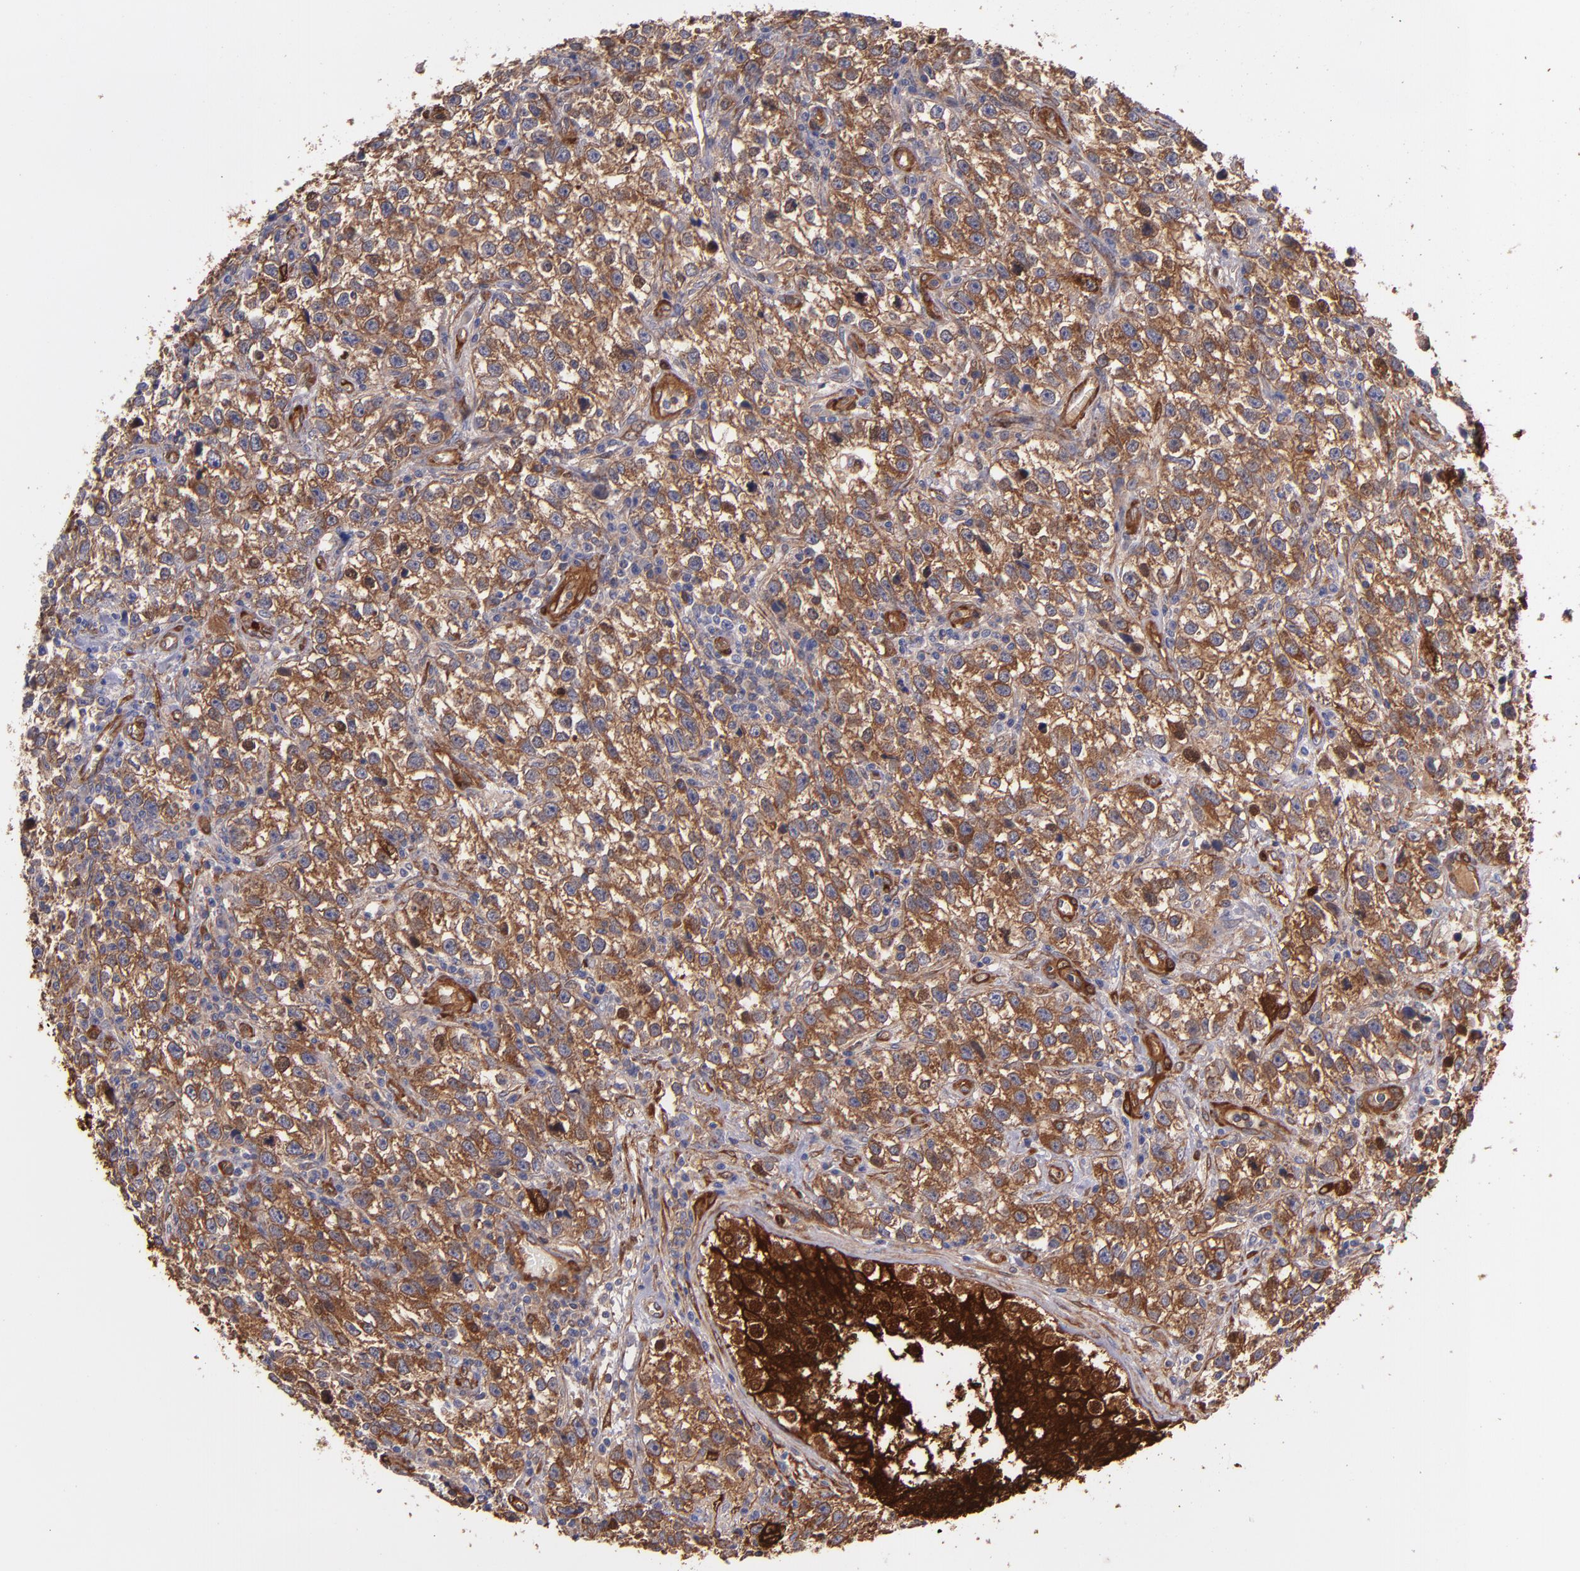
{"staining": {"intensity": "moderate", "quantity": "25%-75%", "location": "cytoplasmic/membranous"}, "tissue": "testis cancer", "cell_type": "Tumor cells", "image_type": "cancer", "snomed": [{"axis": "morphology", "description": "Seminoma, NOS"}, {"axis": "topography", "description": "Testis"}], "caption": "A brown stain labels moderate cytoplasmic/membranous staining of a protein in human seminoma (testis) tumor cells.", "gene": "VCL", "patient": {"sex": "male", "age": 38}}